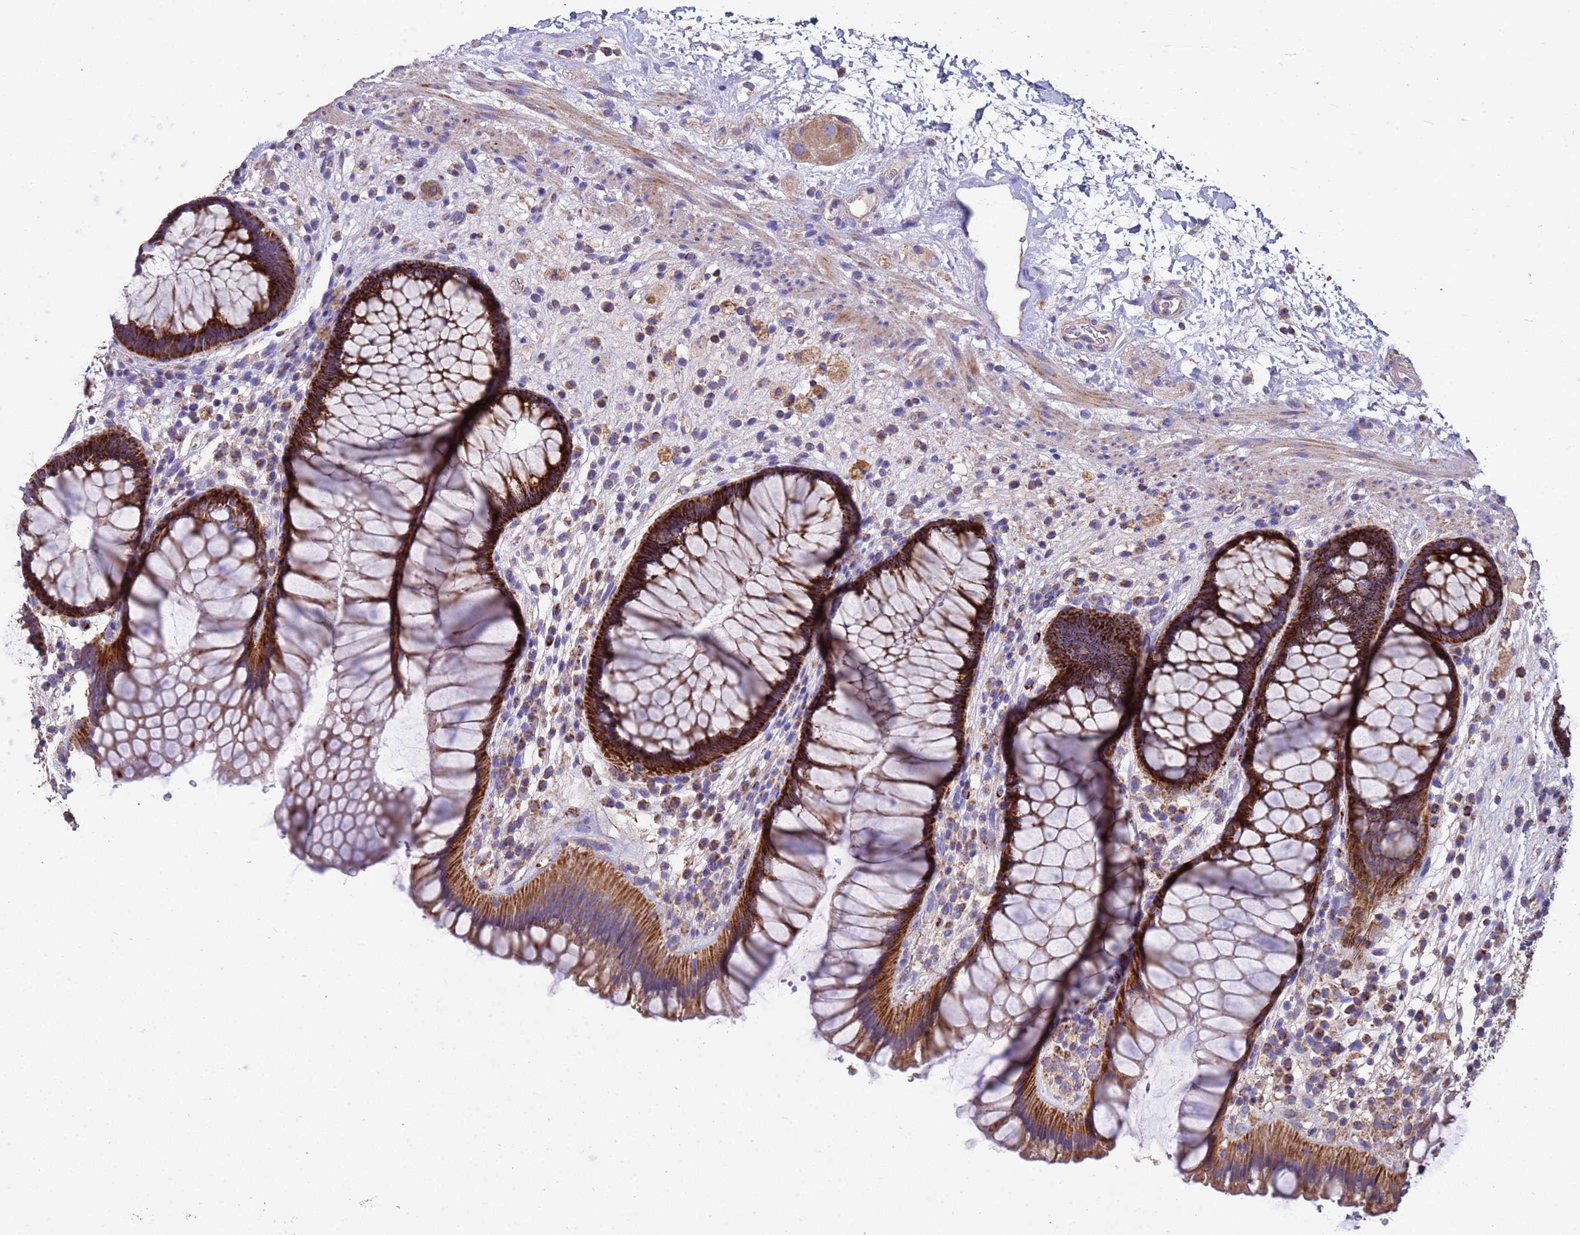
{"staining": {"intensity": "strong", "quantity": ">75%", "location": "cytoplasmic/membranous"}, "tissue": "rectum", "cell_type": "Glandular cells", "image_type": "normal", "snomed": [{"axis": "morphology", "description": "Normal tissue, NOS"}, {"axis": "topography", "description": "Rectum"}], "caption": "Protein expression analysis of benign human rectum reveals strong cytoplasmic/membranous positivity in about >75% of glandular cells. (DAB (3,3'-diaminobenzidine) = brown stain, brightfield microscopy at high magnification).", "gene": "ZNFX1", "patient": {"sex": "male", "age": 51}}